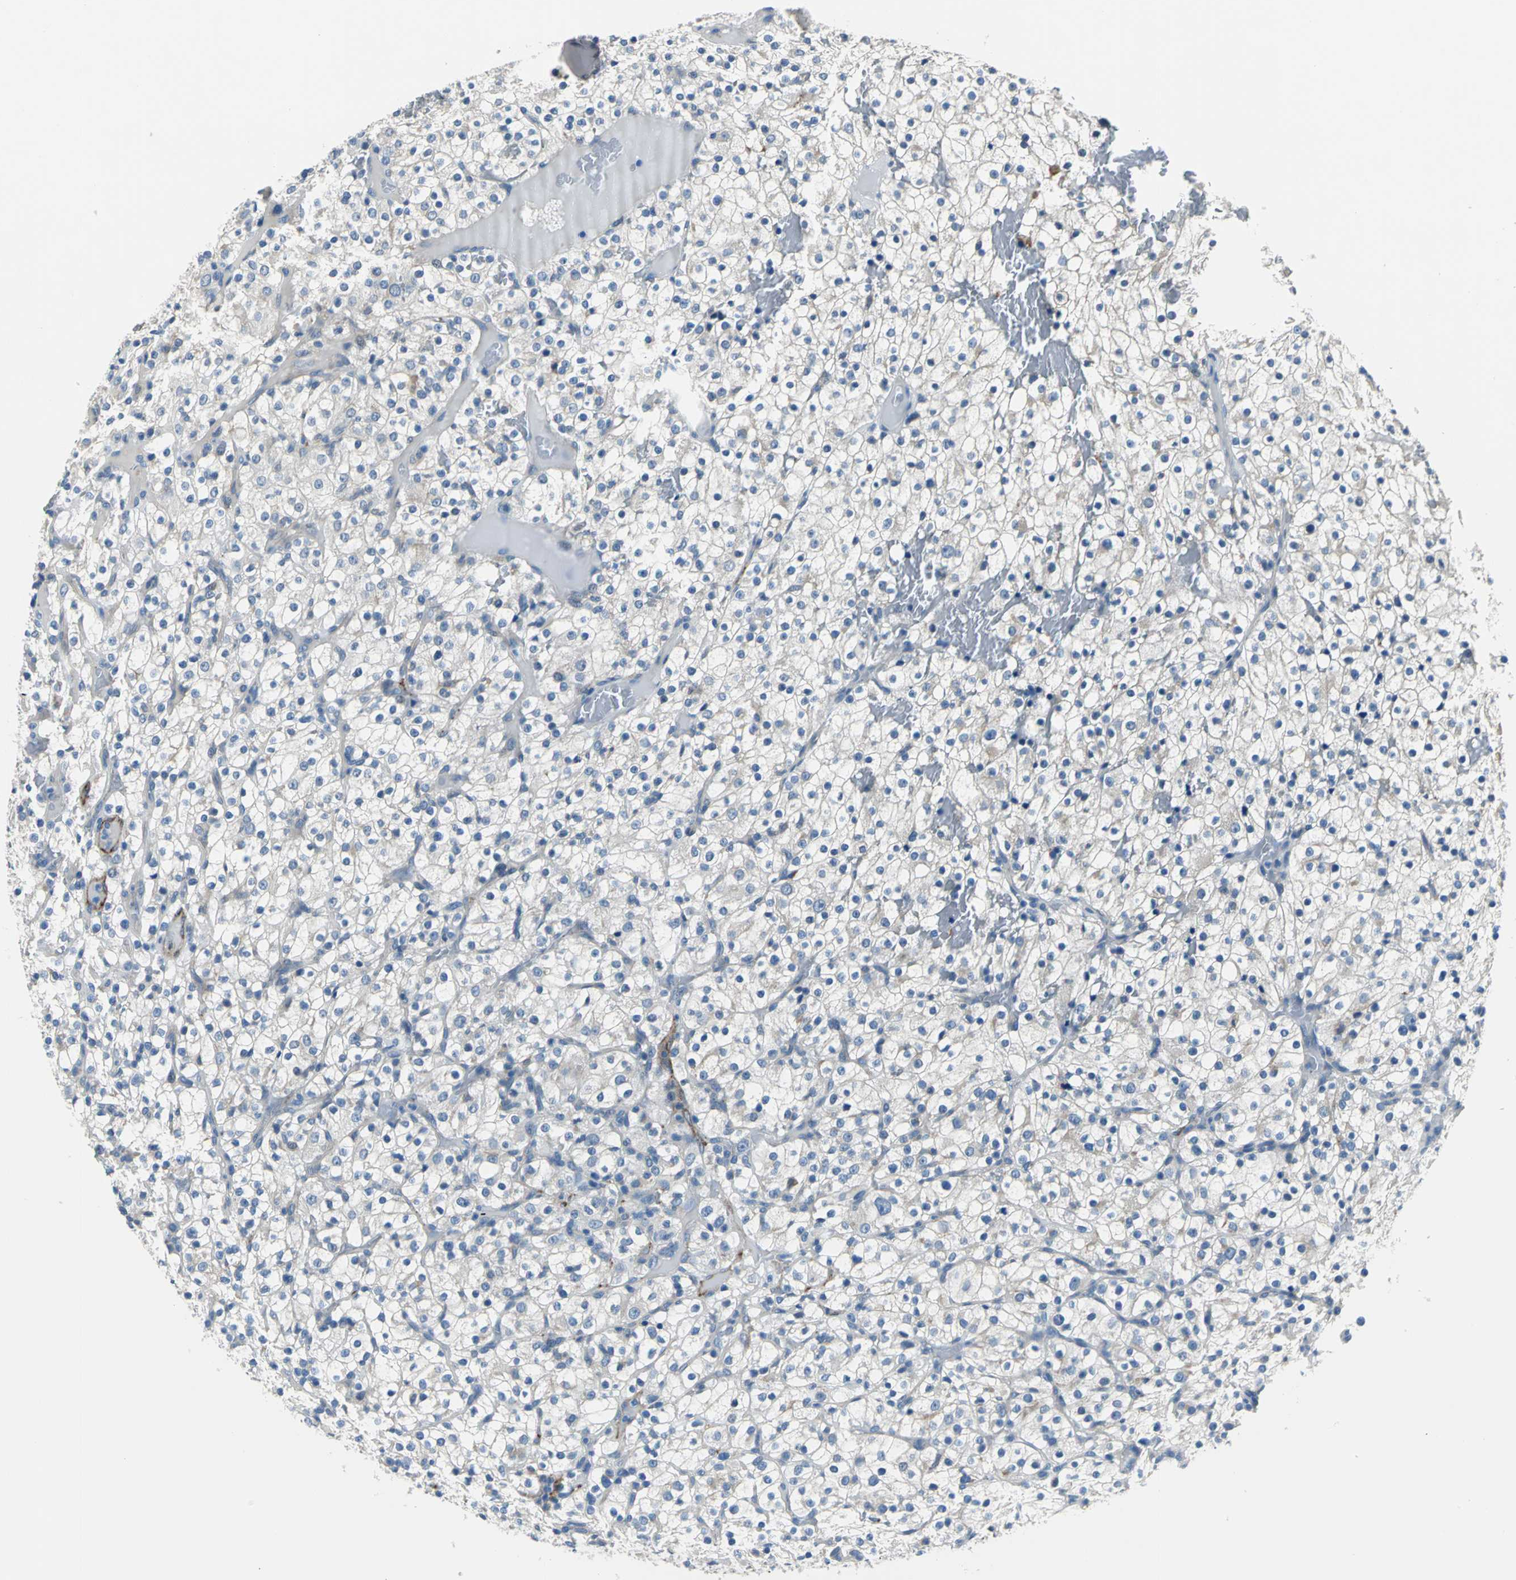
{"staining": {"intensity": "weak", "quantity": "25%-75%", "location": "cytoplasmic/membranous"}, "tissue": "renal cancer", "cell_type": "Tumor cells", "image_type": "cancer", "snomed": [{"axis": "morphology", "description": "Normal tissue, NOS"}, {"axis": "morphology", "description": "Adenocarcinoma, NOS"}, {"axis": "topography", "description": "Kidney"}], "caption": "Human renal cancer stained with a protein marker reveals weak staining in tumor cells.", "gene": "SELP", "patient": {"sex": "female", "age": 72}}